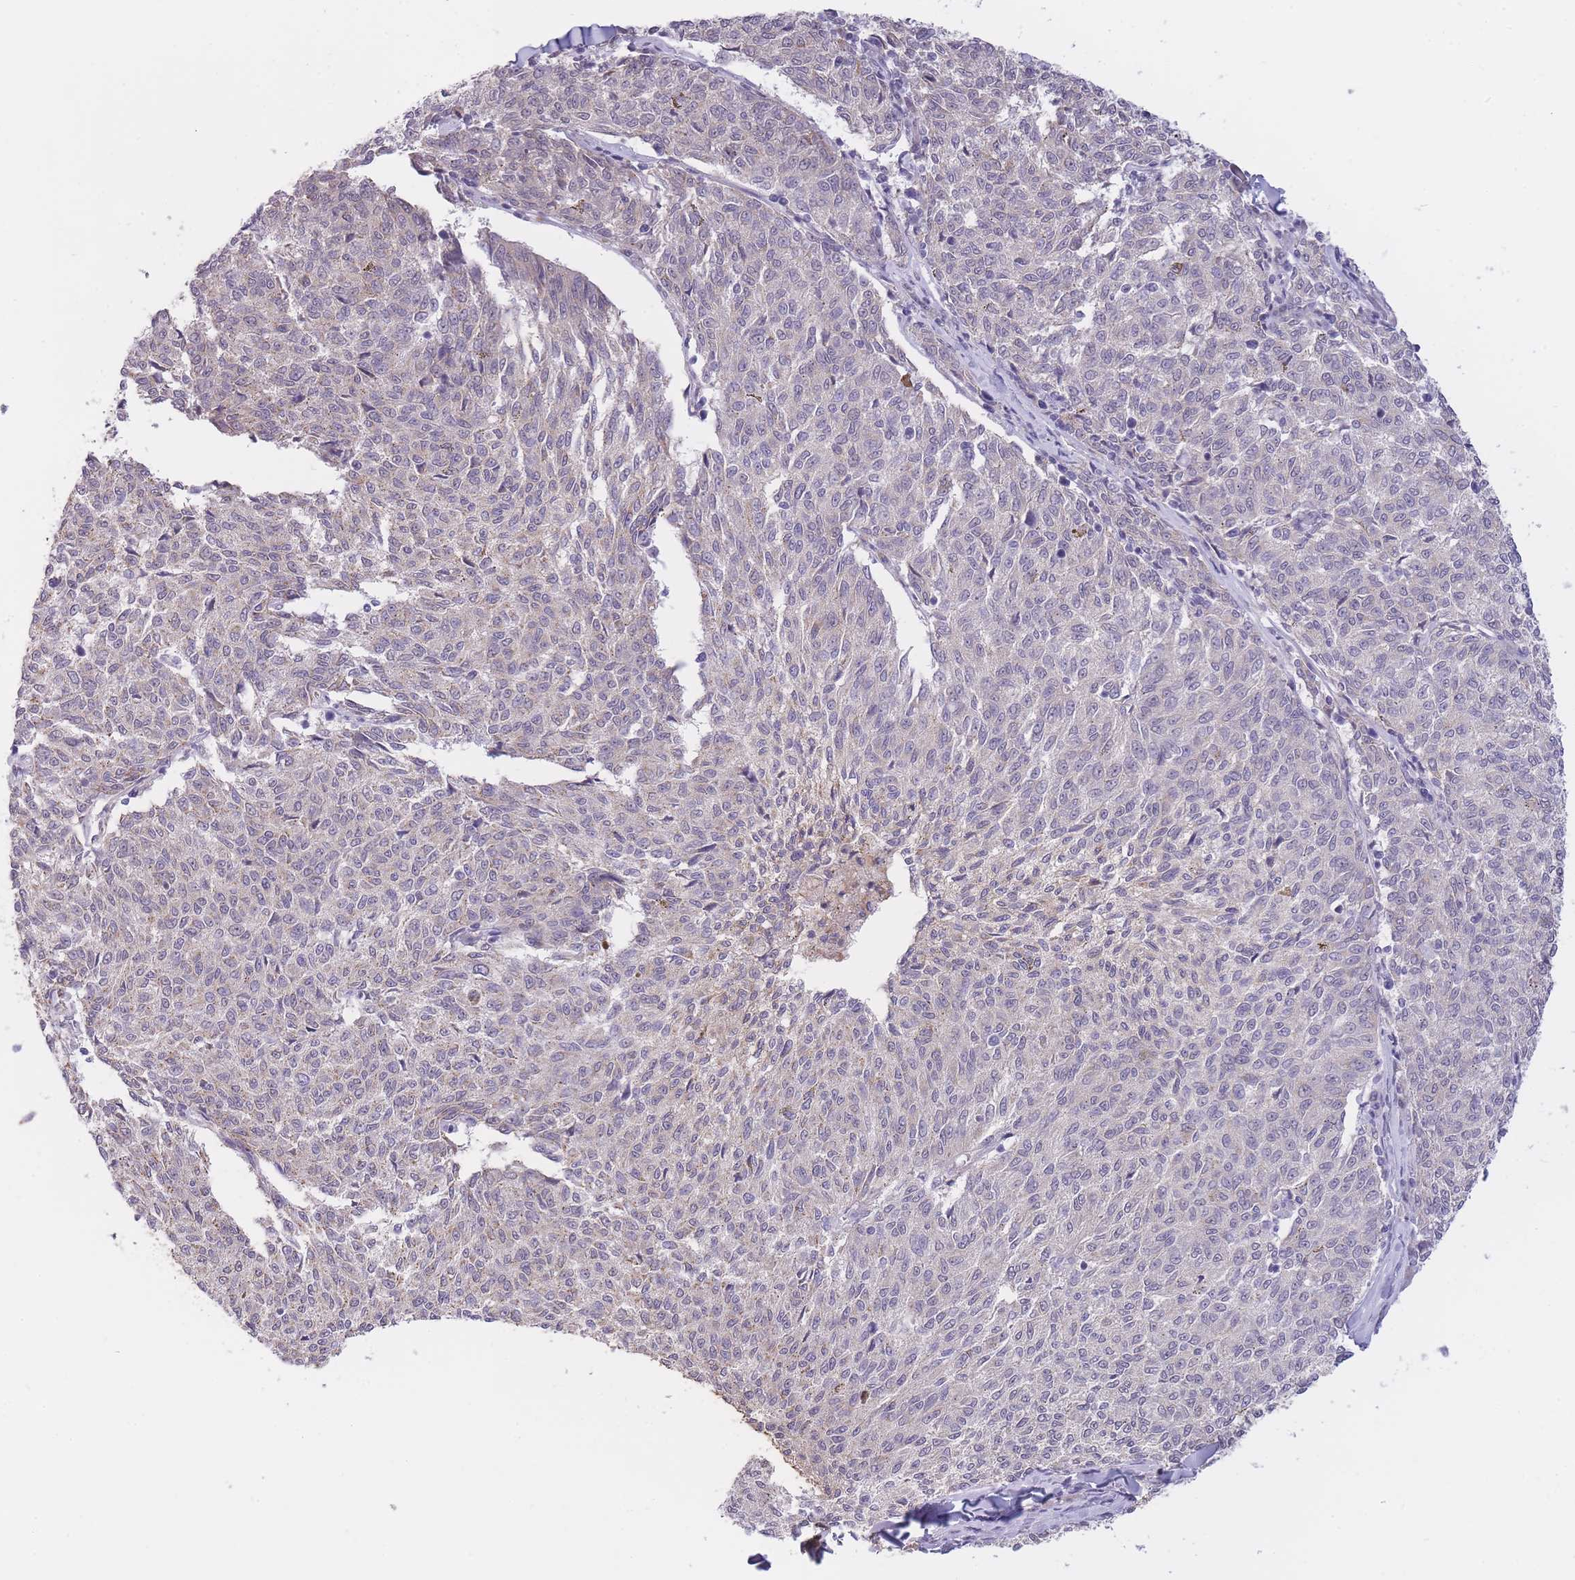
{"staining": {"intensity": "negative", "quantity": "none", "location": "none"}, "tissue": "melanoma", "cell_type": "Tumor cells", "image_type": "cancer", "snomed": [{"axis": "morphology", "description": "Malignant melanoma, NOS"}, {"axis": "topography", "description": "Skin"}], "caption": "Immunohistochemistry (IHC) image of human melanoma stained for a protein (brown), which exhibits no expression in tumor cells. Brightfield microscopy of immunohistochemistry (IHC) stained with DAB (3,3'-diaminobenzidine) (brown) and hematoxylin (blue), captured at high magnification.", "gene": "GOLGA6L25", "patient": {"sex": "female", "age": 72}}